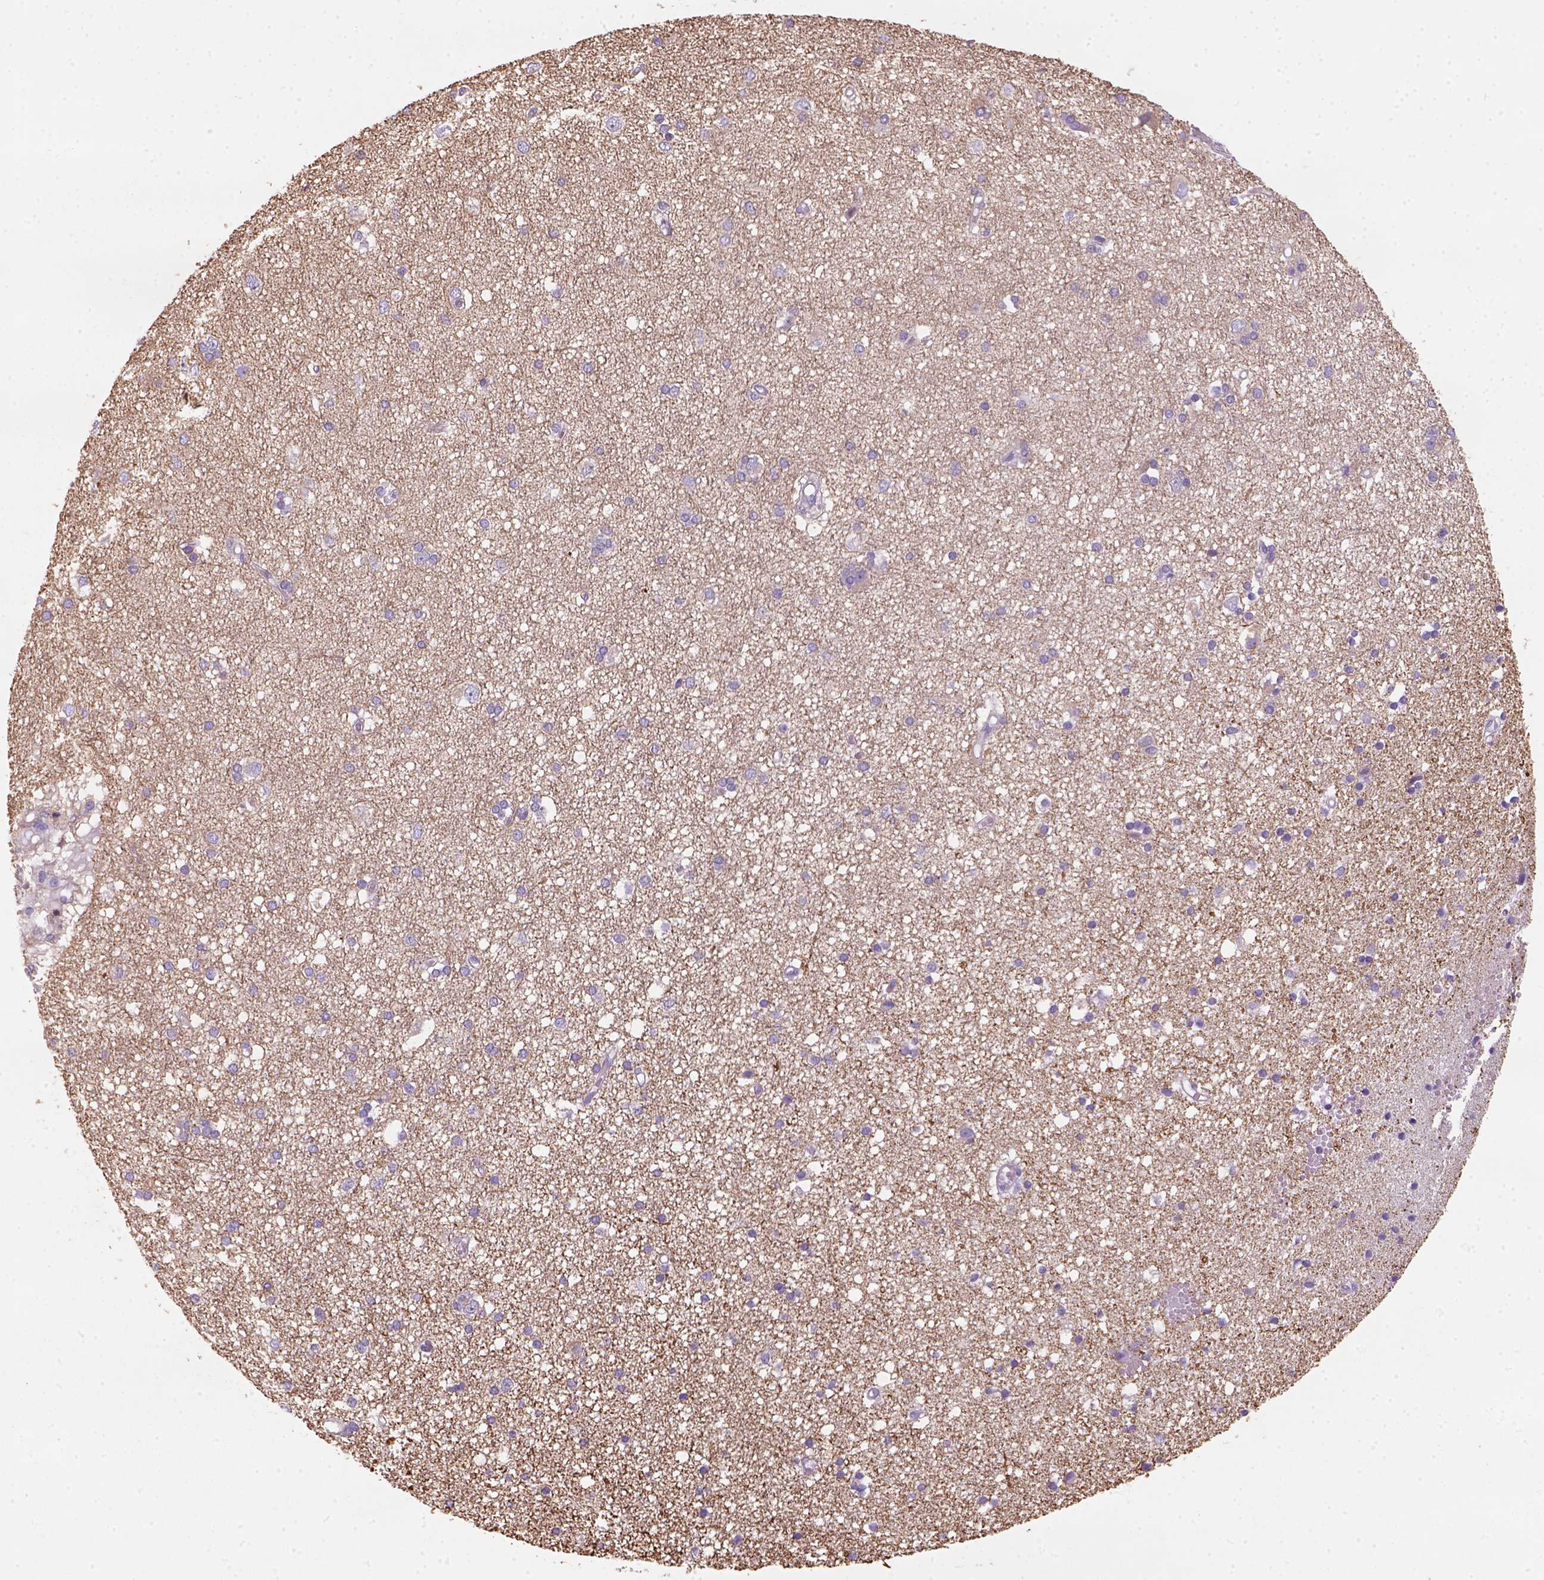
{"staining": {"intensity": "weak", "quantity": ">75%", "location": "cytoplasmic/membranous"}, "tissue": "cerebral cortex", "cell_type": "Endothelial cells", "image_type": "normal", "snomed": [{"axis": "morphology", "description": "Normal tissue, NOS"}, {"axis": "morphology", "description": "Glioma, malignant, High grade"}, {"axis": "topography", "description": "Cerebral cortex"}], "caption": "Immunohistochemical staining of unremarkable cerebral cortex reveals weak cytoplasmic/membranous protein staining in approximately >75% of endothelial cells.", "gene": "GPRC5D", "patient": {"sex": "male", "age": 71}}